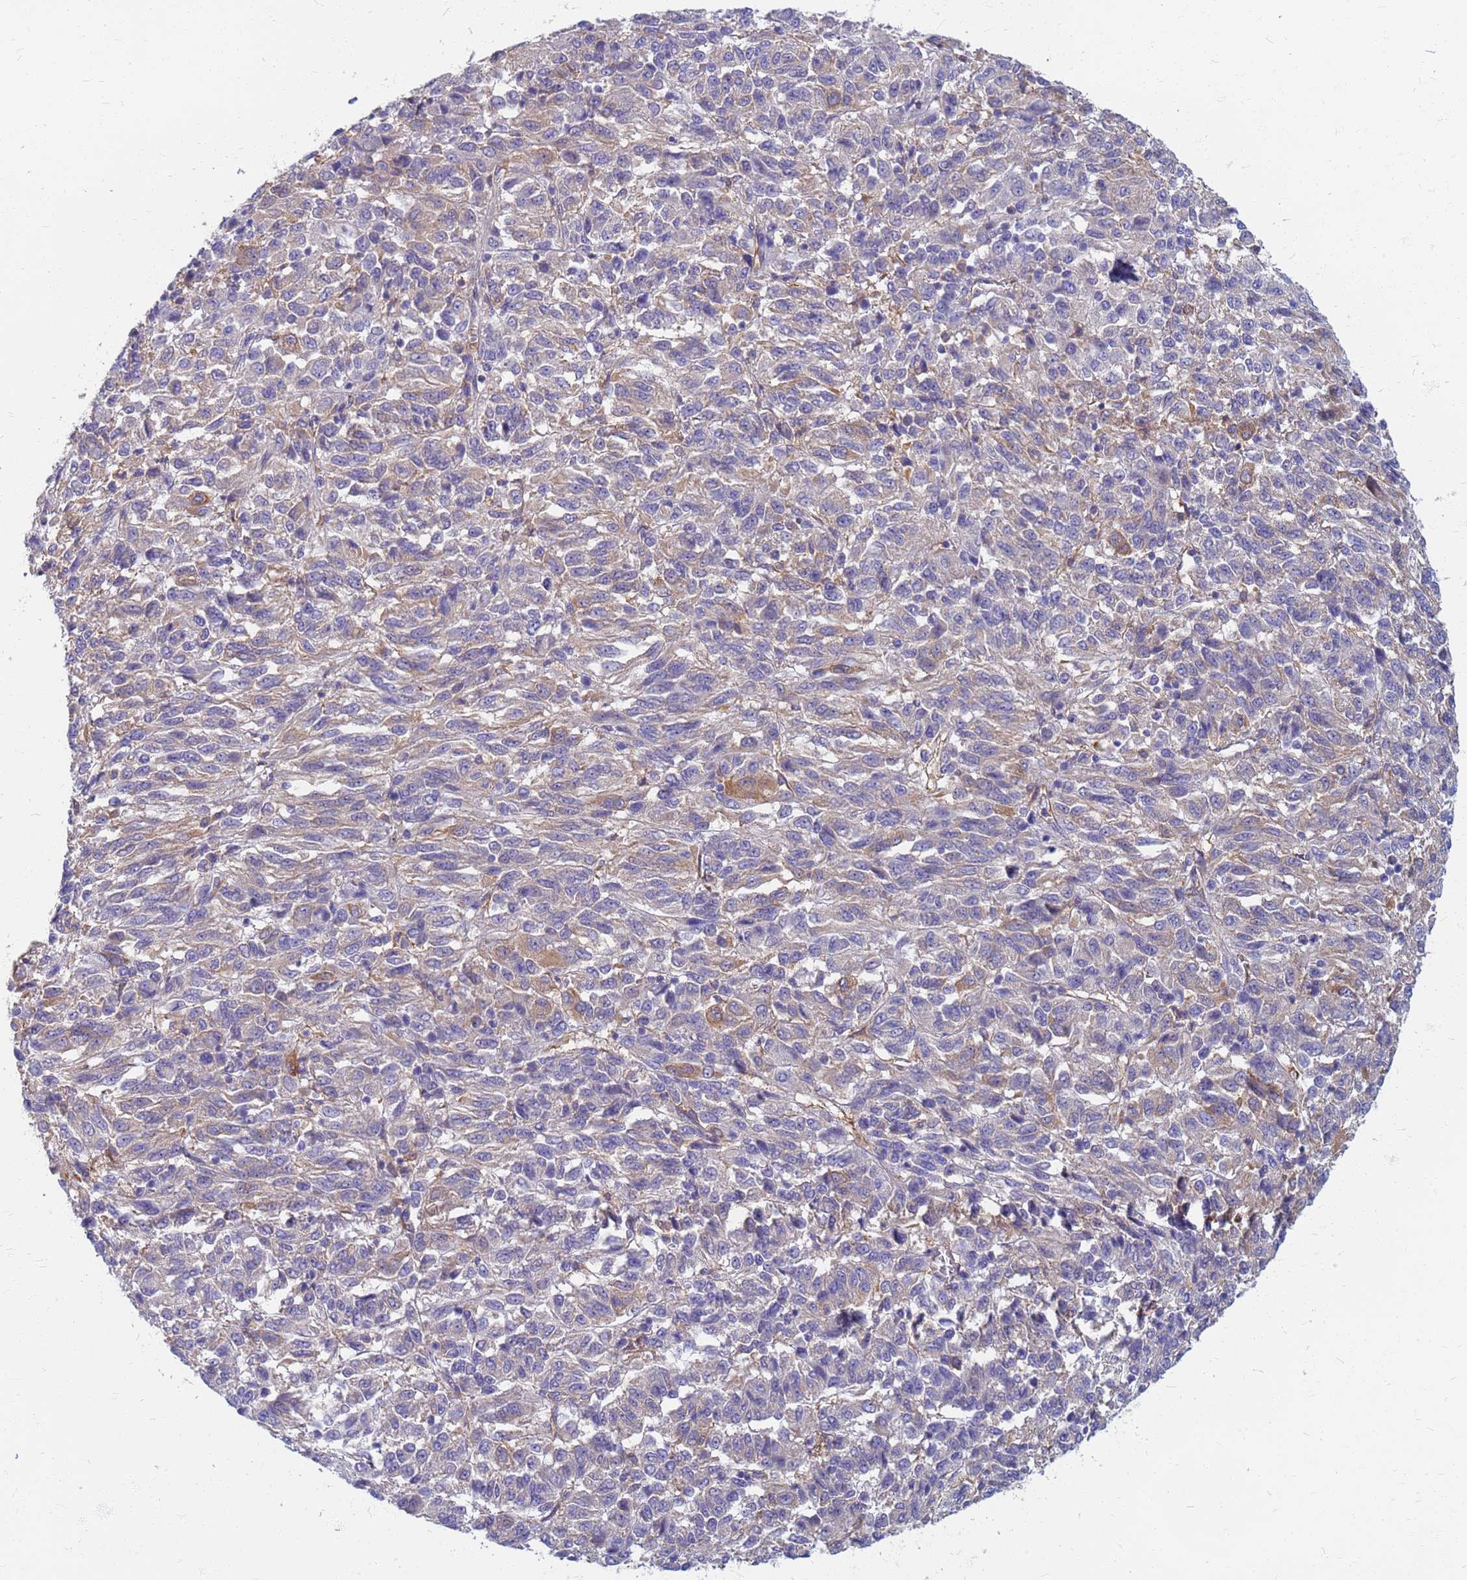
{"staining": {"intensity": "weak", "quantity": "<25%", "location": "cytoplasmic/membranous"}, "tissue": "melanoma", "cell_type": "Tumor cells", "image_type": "cancer", "snomed": [{"axis": "morphology", "description": "Malignant melanoma, Metastatic site"}, {"axis": "topography", "description": "Lung"}], "caption": "There is no significant staining in tumor cells of malignant melanoma (metastatic site). Nuclei are stained in blue.", "gene": "EEA1", "patient": {"sex": "male", "age": 64}}